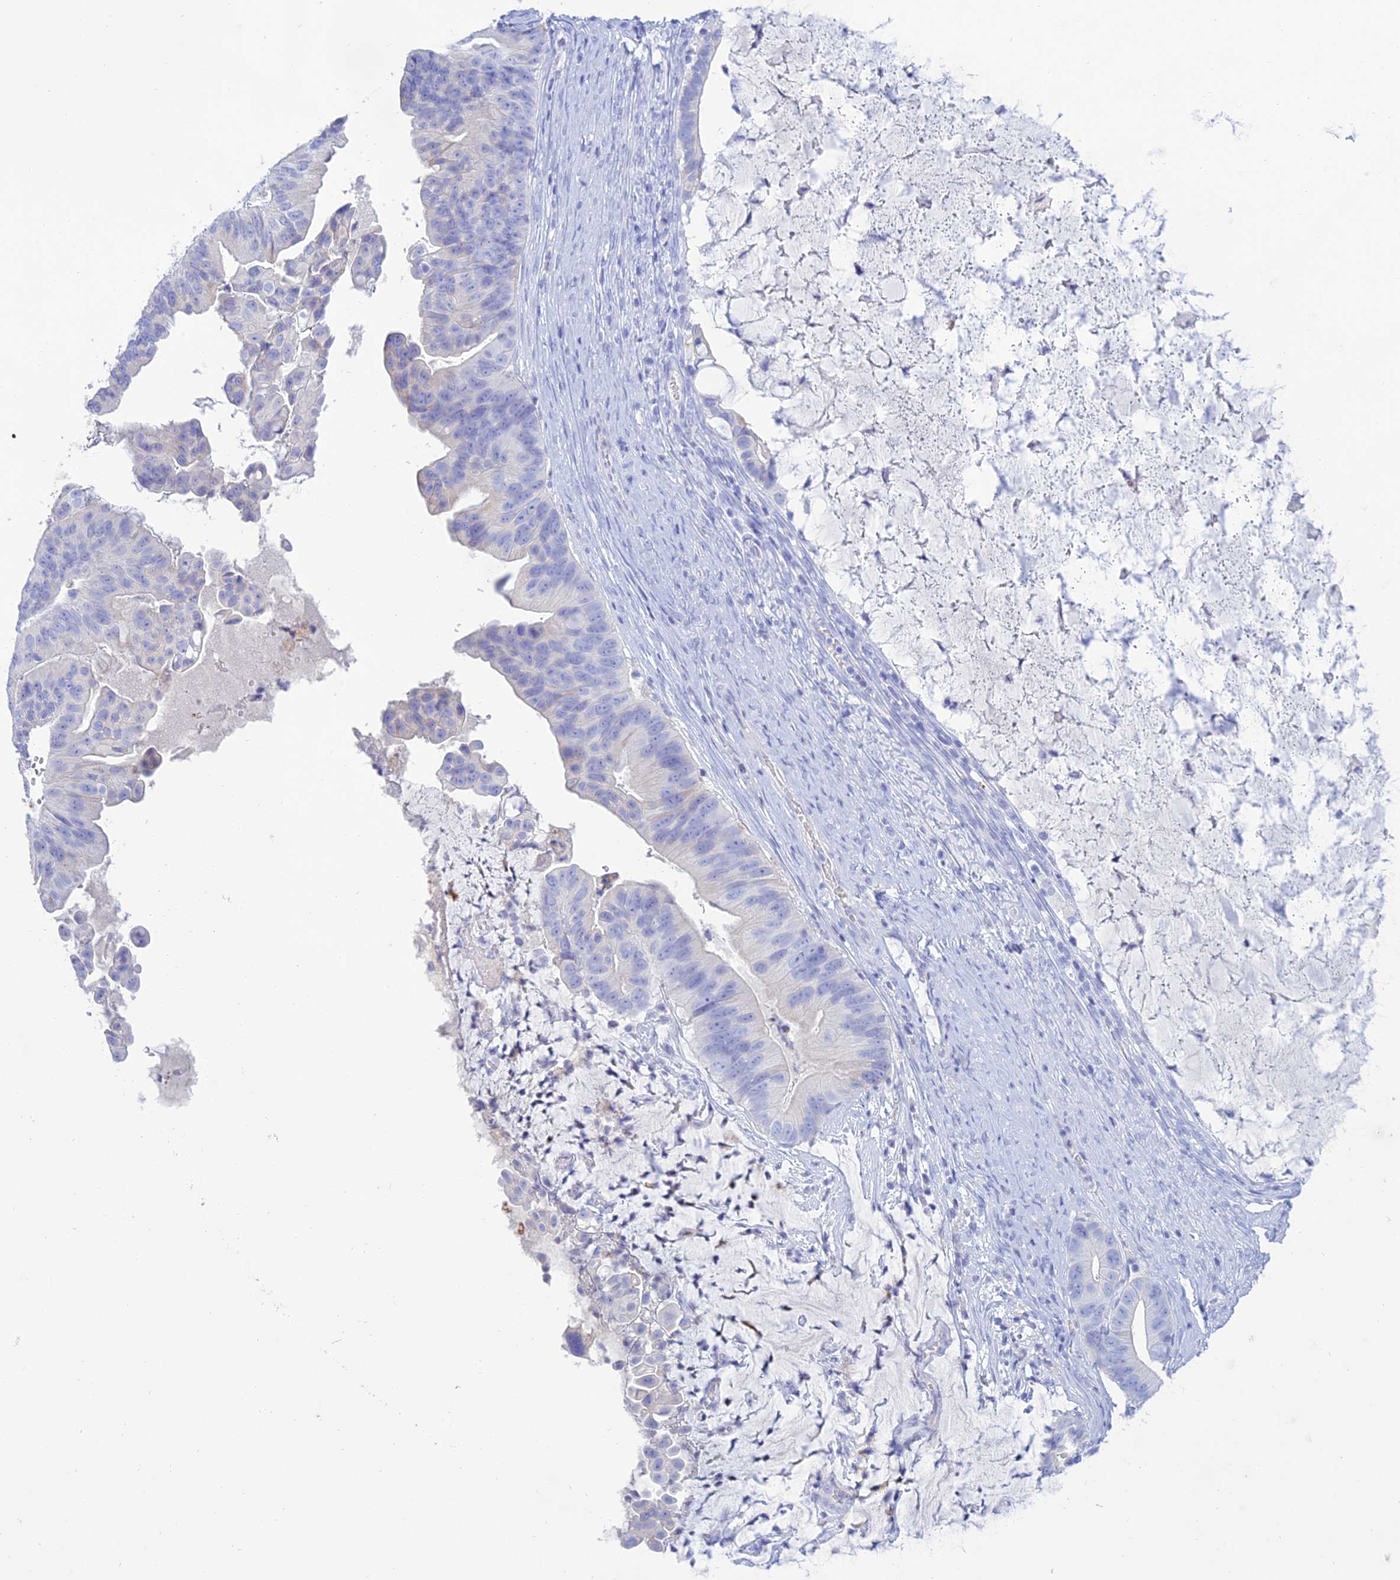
{"staining": {"intensity": "negative", "quantity": "none", "location": "none"}, "tissue": "ovarian cancer", "cell_type": "Tumor cells", "image_type": "cancer", "snomed": [{"axis": "morphology", "description": "Cystadenocarcinoma, mucinous, NOS"}, {"axis": "topography", "description": "Ovary"}], "caption": "An image of mucinous cystadenocarcinoma (ovarian) stained for a protein reveals no brown staining in tumor cells.", "gene": "MAL2", "patient": {"sex": "female", "age": 61}}